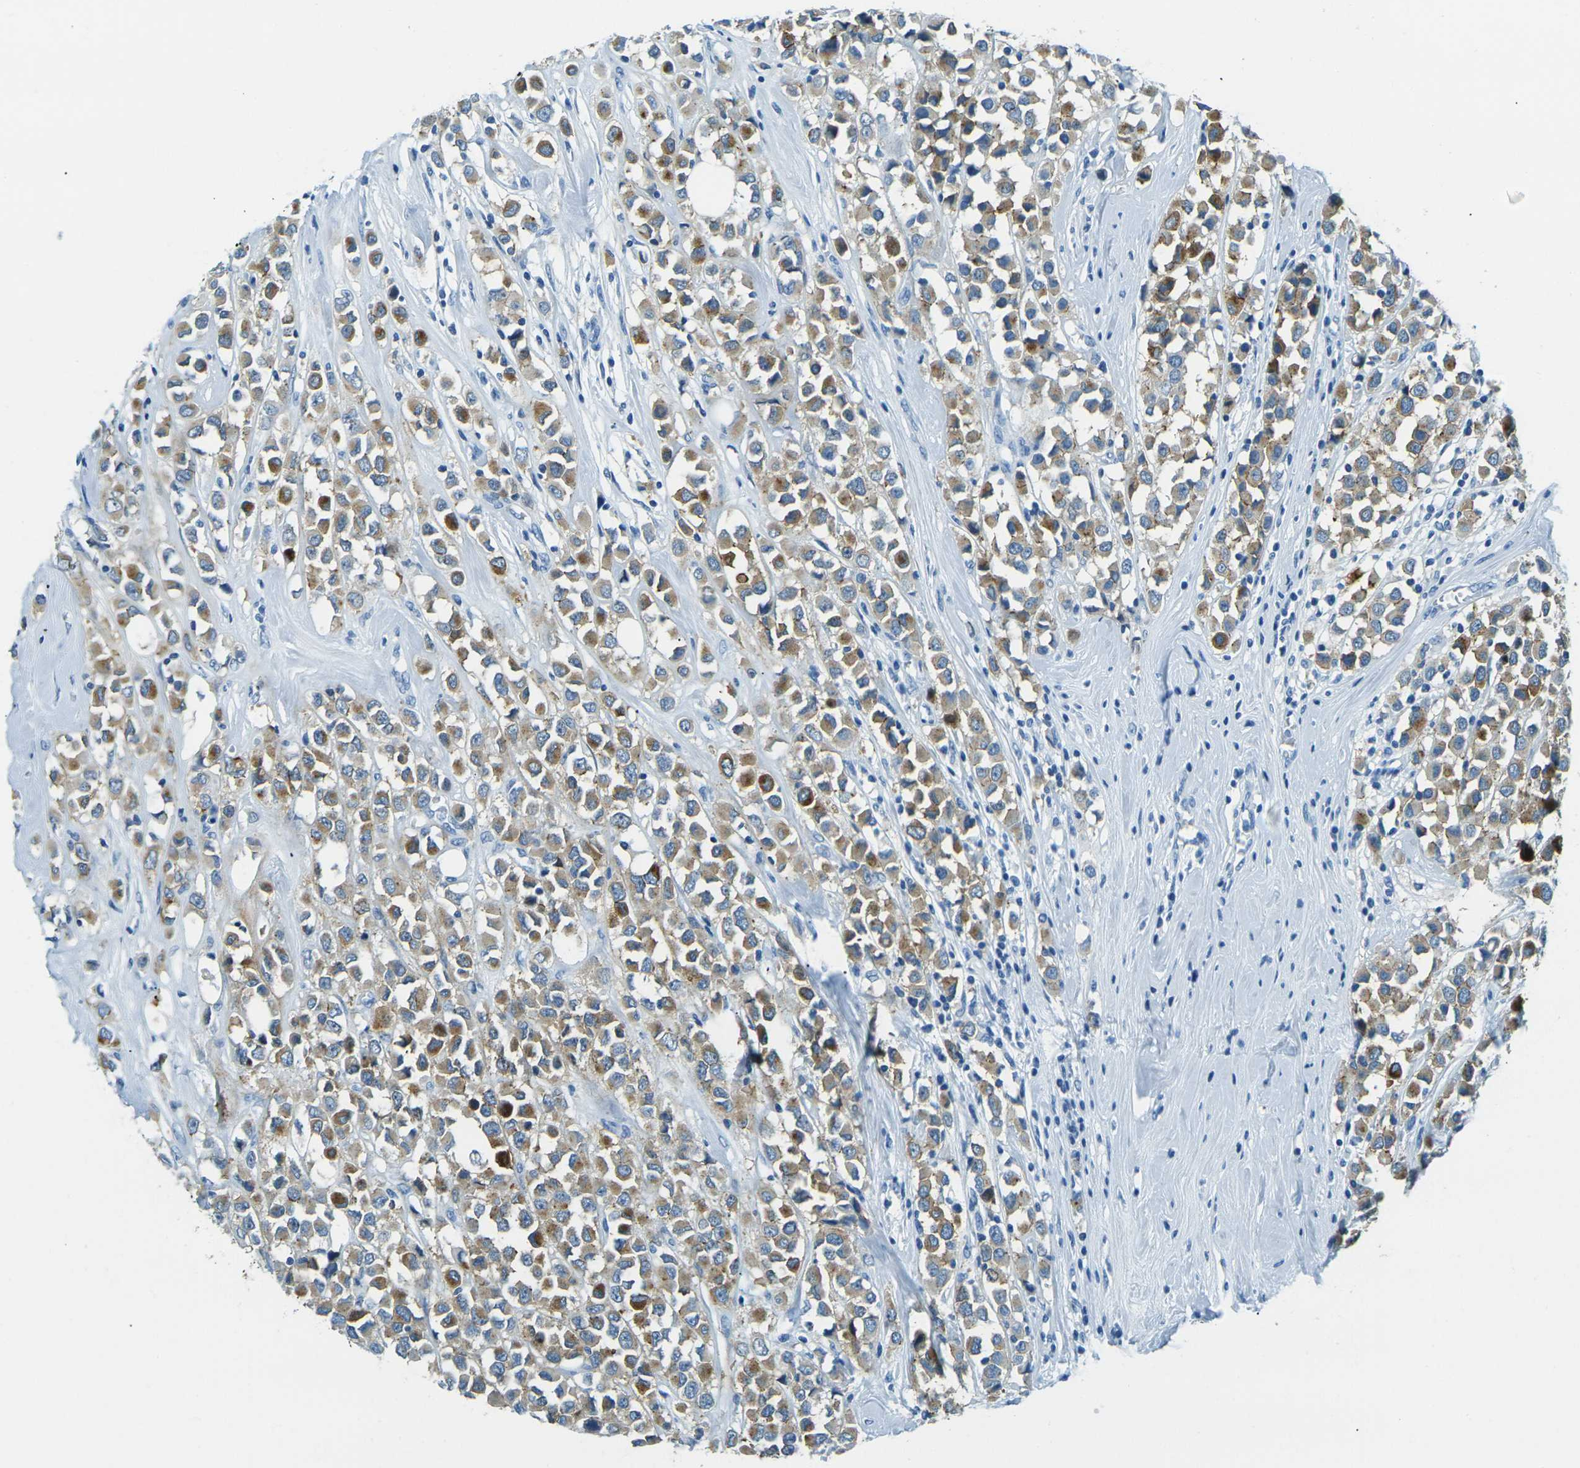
{"staining": {"intensity": "moderate", "quantity": ">75%", "location": "cytoplasmic/membranous"}, "tissue": "breast cancer", "cell_type": "Tumor cells", "image_type": "cancer", "snomed": [{"axis": "morphology", "description": "Duct carcinoma"}, {"axis": "topography", "description": "Breast"}], "caption": "Breast cancer tissue displays moderate cytoplasmic/membranous positivity in about >75% of tumor cells", "gene": "OCLN", "patient": {"sex": "female", "age": 61}}